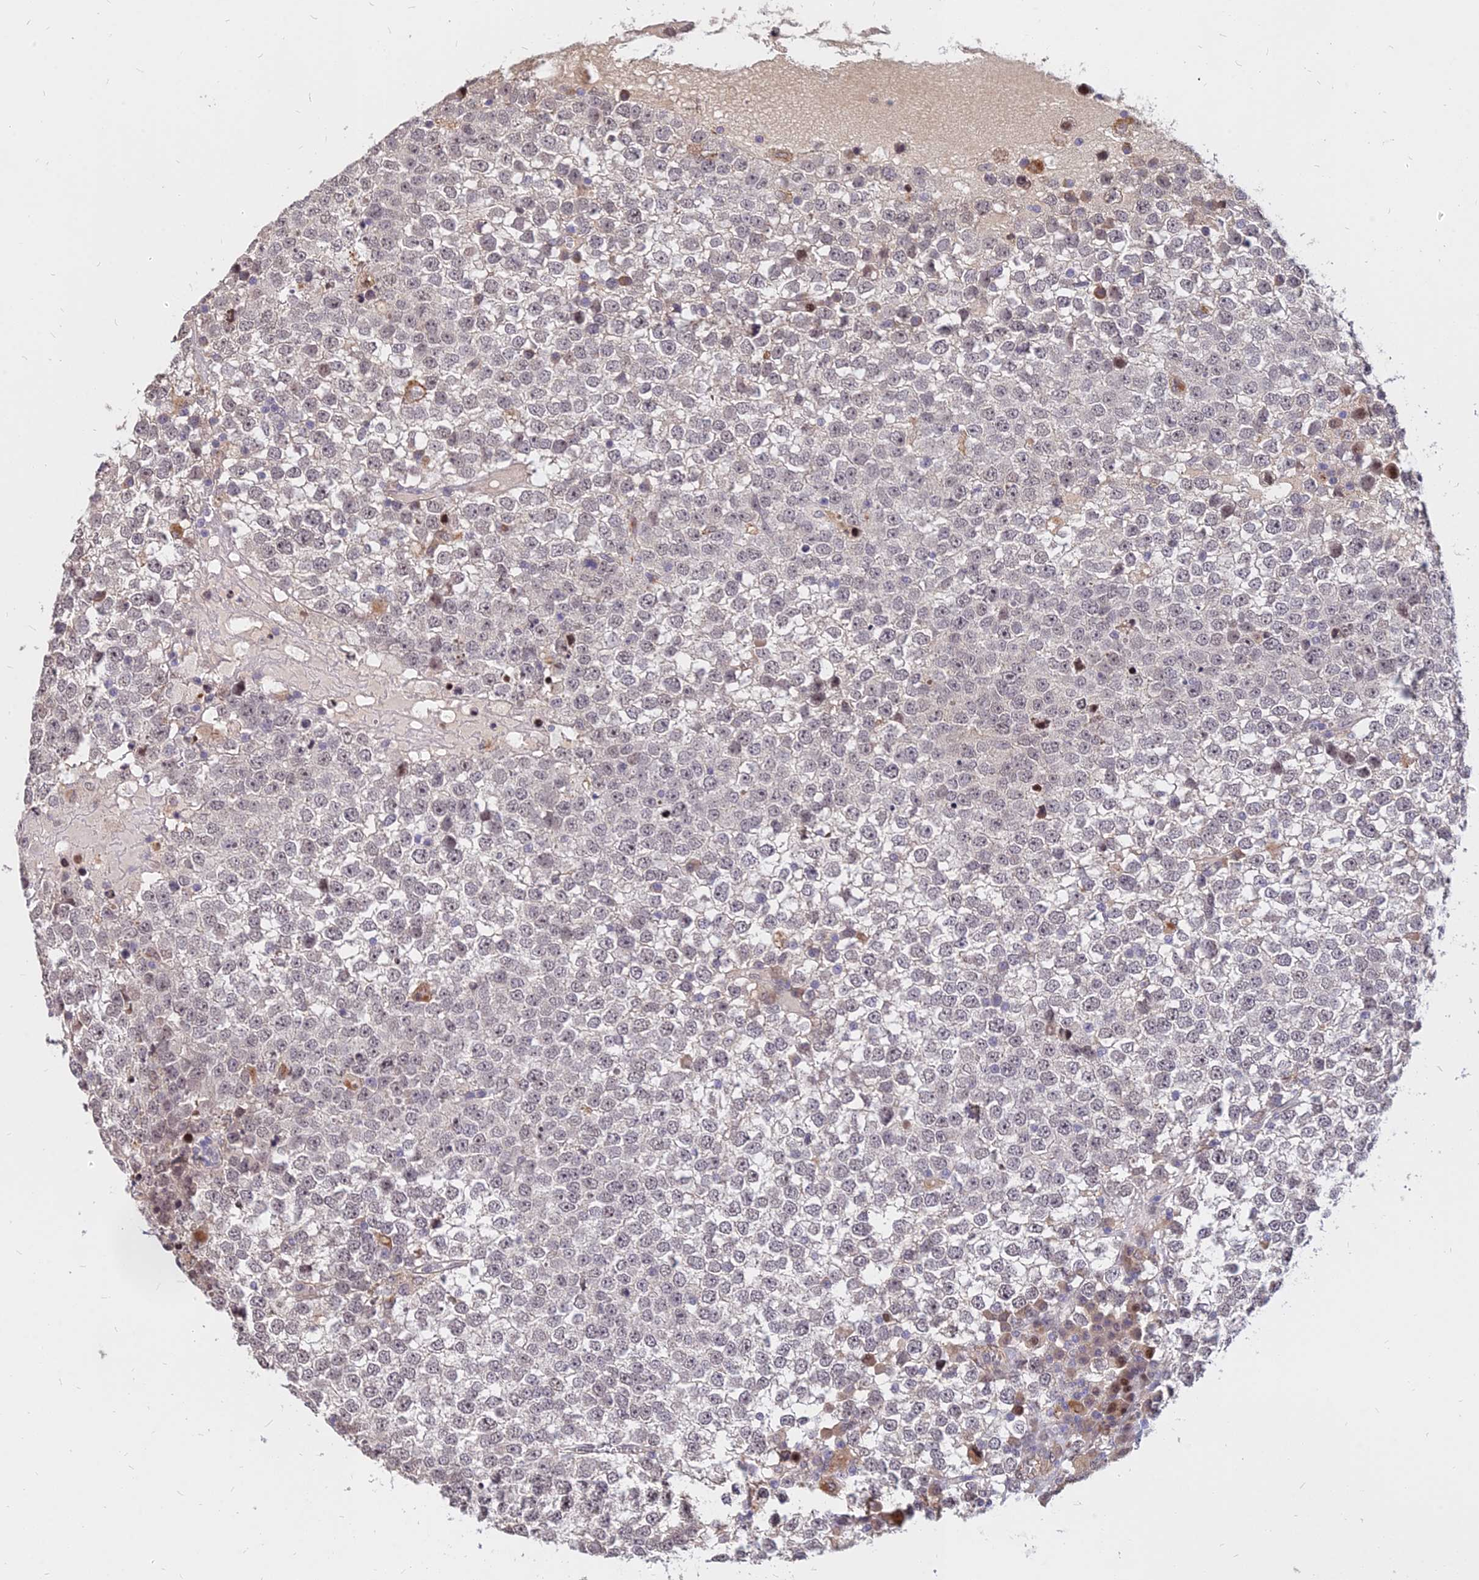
{"staining": {"intensity": "negative", "quantity": "none", "location": "none"}, "tissue": "testis cancer", "cell_type": "Tumor cells", "image_type": "cancer", "snomed": [{"axis": "morphology", "description": "Seminoma, NOS"}, {"axis": "topography", "description": "Testis"}], "caption": "Testis seminoma stained for a protein using immunohistochemistry shows no positivity tumor cells.", "gene": "C11orf68", "patient": {"sex": "male", "age": 65}}